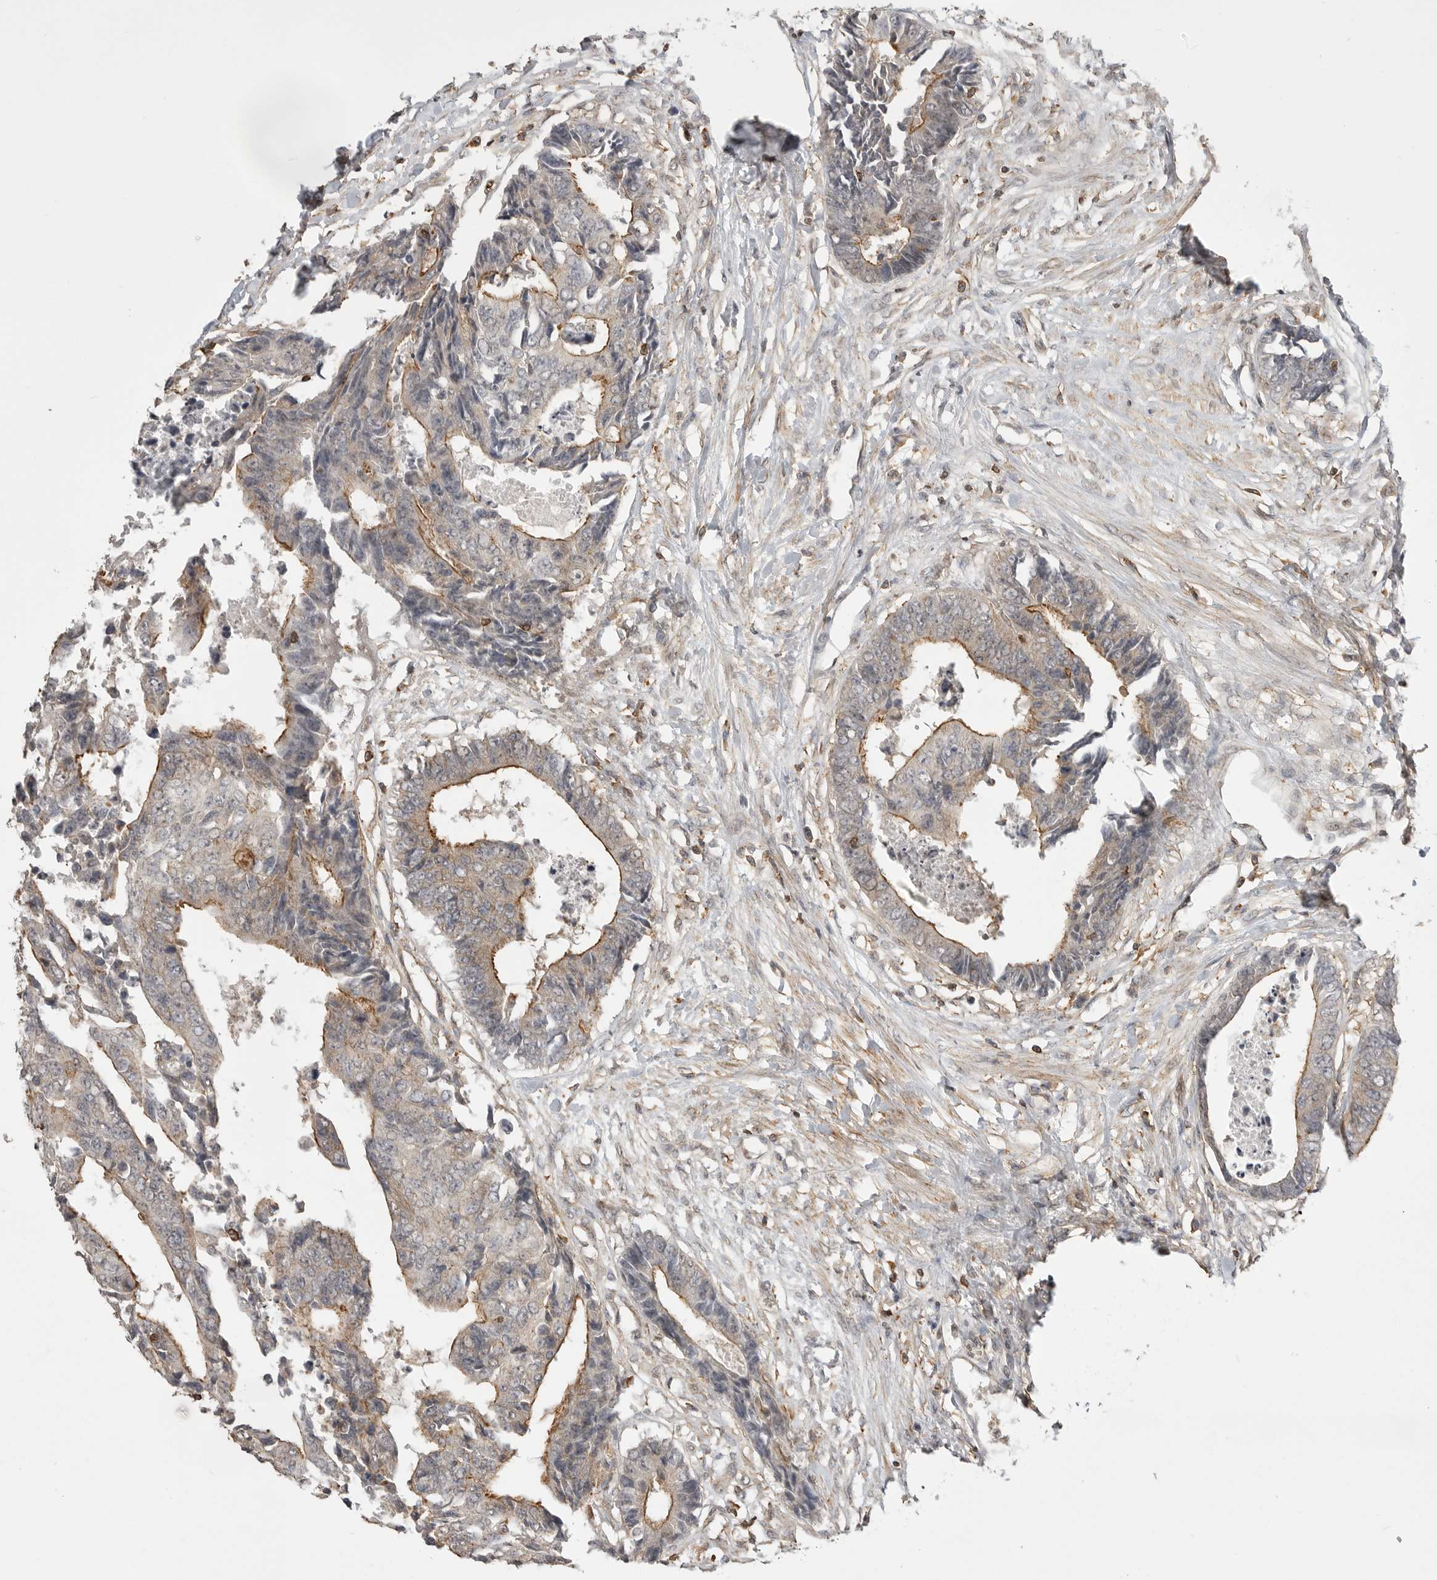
{"staining": {"intensity": "moderate", "quantity": "<25%", "location": "cytoplasmic/membranous"}, "tissue": "colorectal cancer", "cell_type": "Tumor cells", "image_type": "cancer", "snomed": [{"axis": "morphology", "description": "Adenocarcinoma, NOS"}, {"axis": "topography", "description": "Rectum"}], "caption": "Immunohistochemistry (DAB) staining of adenocarcinoma (colorectal) displays moderate cytoplasmic/membranous protein staining in approximately <25% of tumor cells.", "gene": "GPC2", "patient": {"sex": "male", "age": 84}}